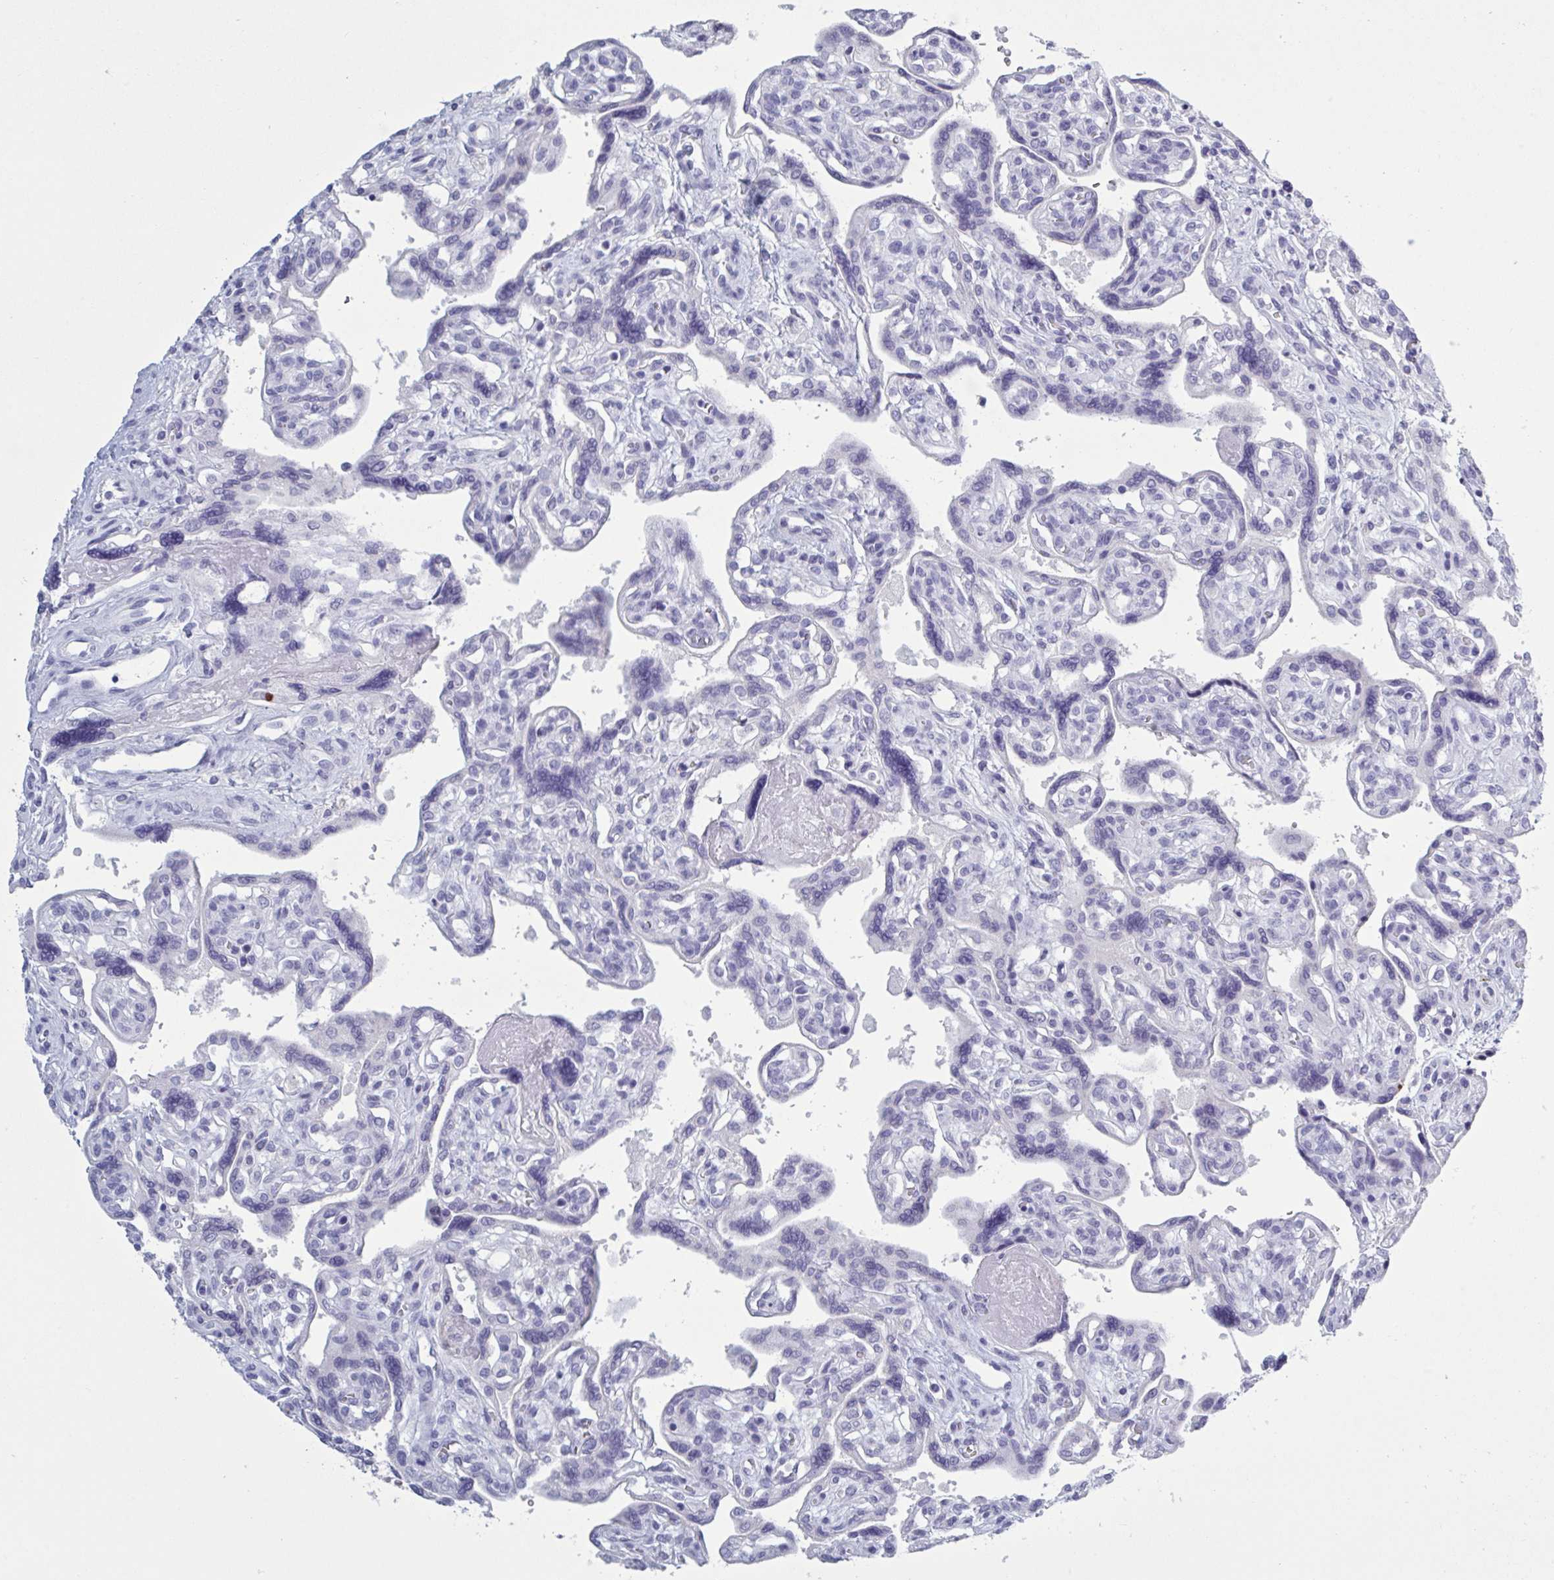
{"staining": {"intensity": "negative", "quantity": "none", "location": "none"}, "tissue": "placenta", "cell_type": "Decidual cells", "image_type": "normal", "snomed": [{"axis": "morphology", "description": "Normal tissue, NOS"}, {"axis": "topography", "description": "Placenta"}], "caption": "Histopathology image shows no protein positivity in decidual cells of unremarkable placenta.", "gene": "NDUFC2", "patient": {"sex": "female", "age": 39}}